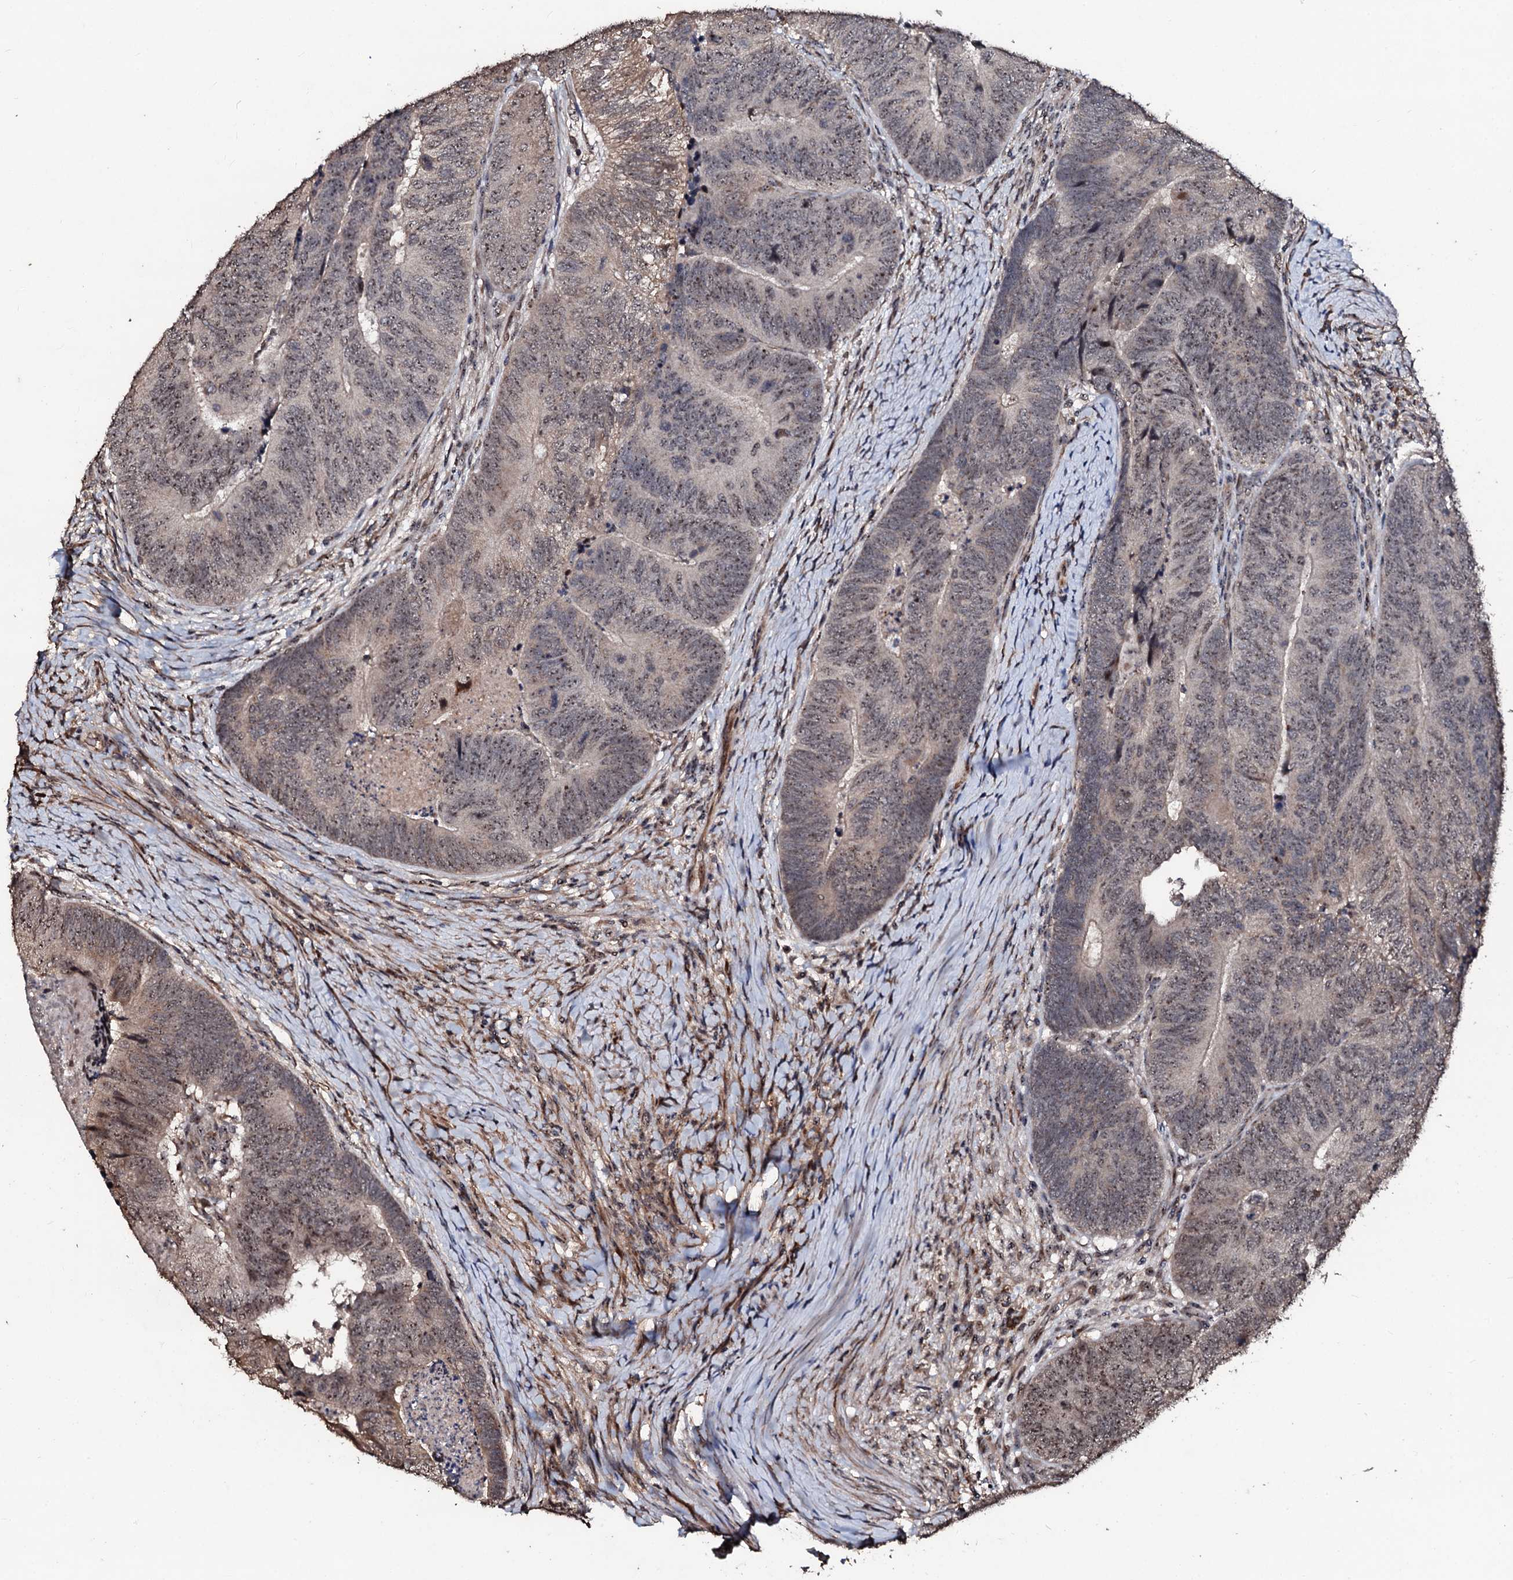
{"staining": {"intensity": "moderate", "quantity": ">75%", "location": "nuclear"}, "tissue": "colorectal cancer", "cell_type": "Tumor cells", "image_type": "cancer", "snomed": [{"axis": "morphology", "description": "Adenocarcinoma, NOS"}, {"axis": "topography", "description": "Colon"}], "caption": "This is an image of immunohistochemistry (IHC) staining of colorectal cancer (adenocarcinoma), which shows moderate expression in the nuclear of tumor cells.", "gene": "SUPT7L", "patient": {"sex": "female", "age": 67}}